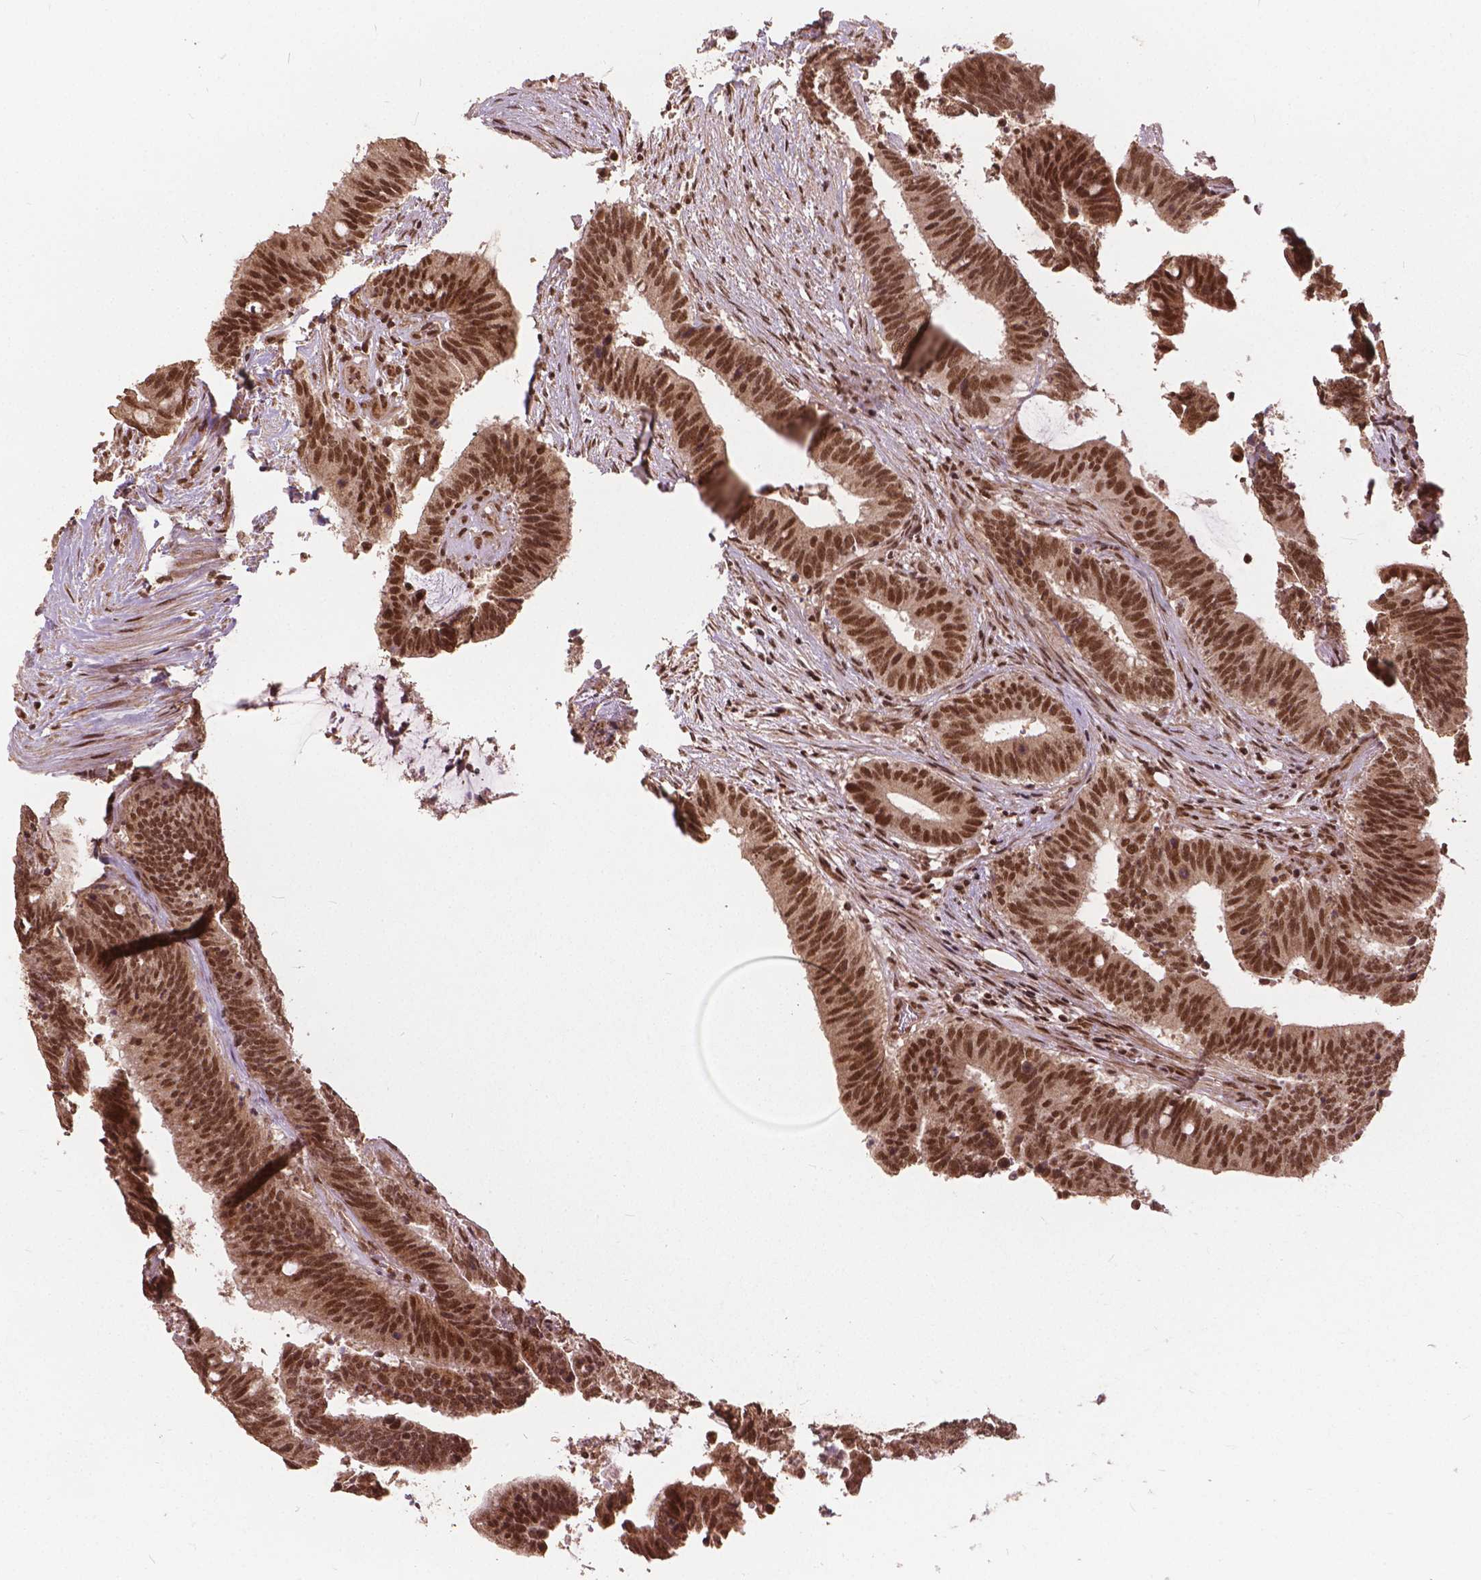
{"staining": {"intensity": "moderate", "quantity": ">75%", "location": "nuclear"}, "tissue": "colorectal cancer", "cell_type": "Tumor cells", "image_type": "cancer", "snomed": [{"axis": "morphology", "description": "Adenocarcinoma, NOS"}, {"axis": "topography", "description": "Colon"}], "caption": "Protein staining exhibits moderate nuclear expression in about >75% of tumor cells in adenocarcinoma (colorectal).", "gene": "GPS2", "patient": {"sex": "female", "age": 43}}